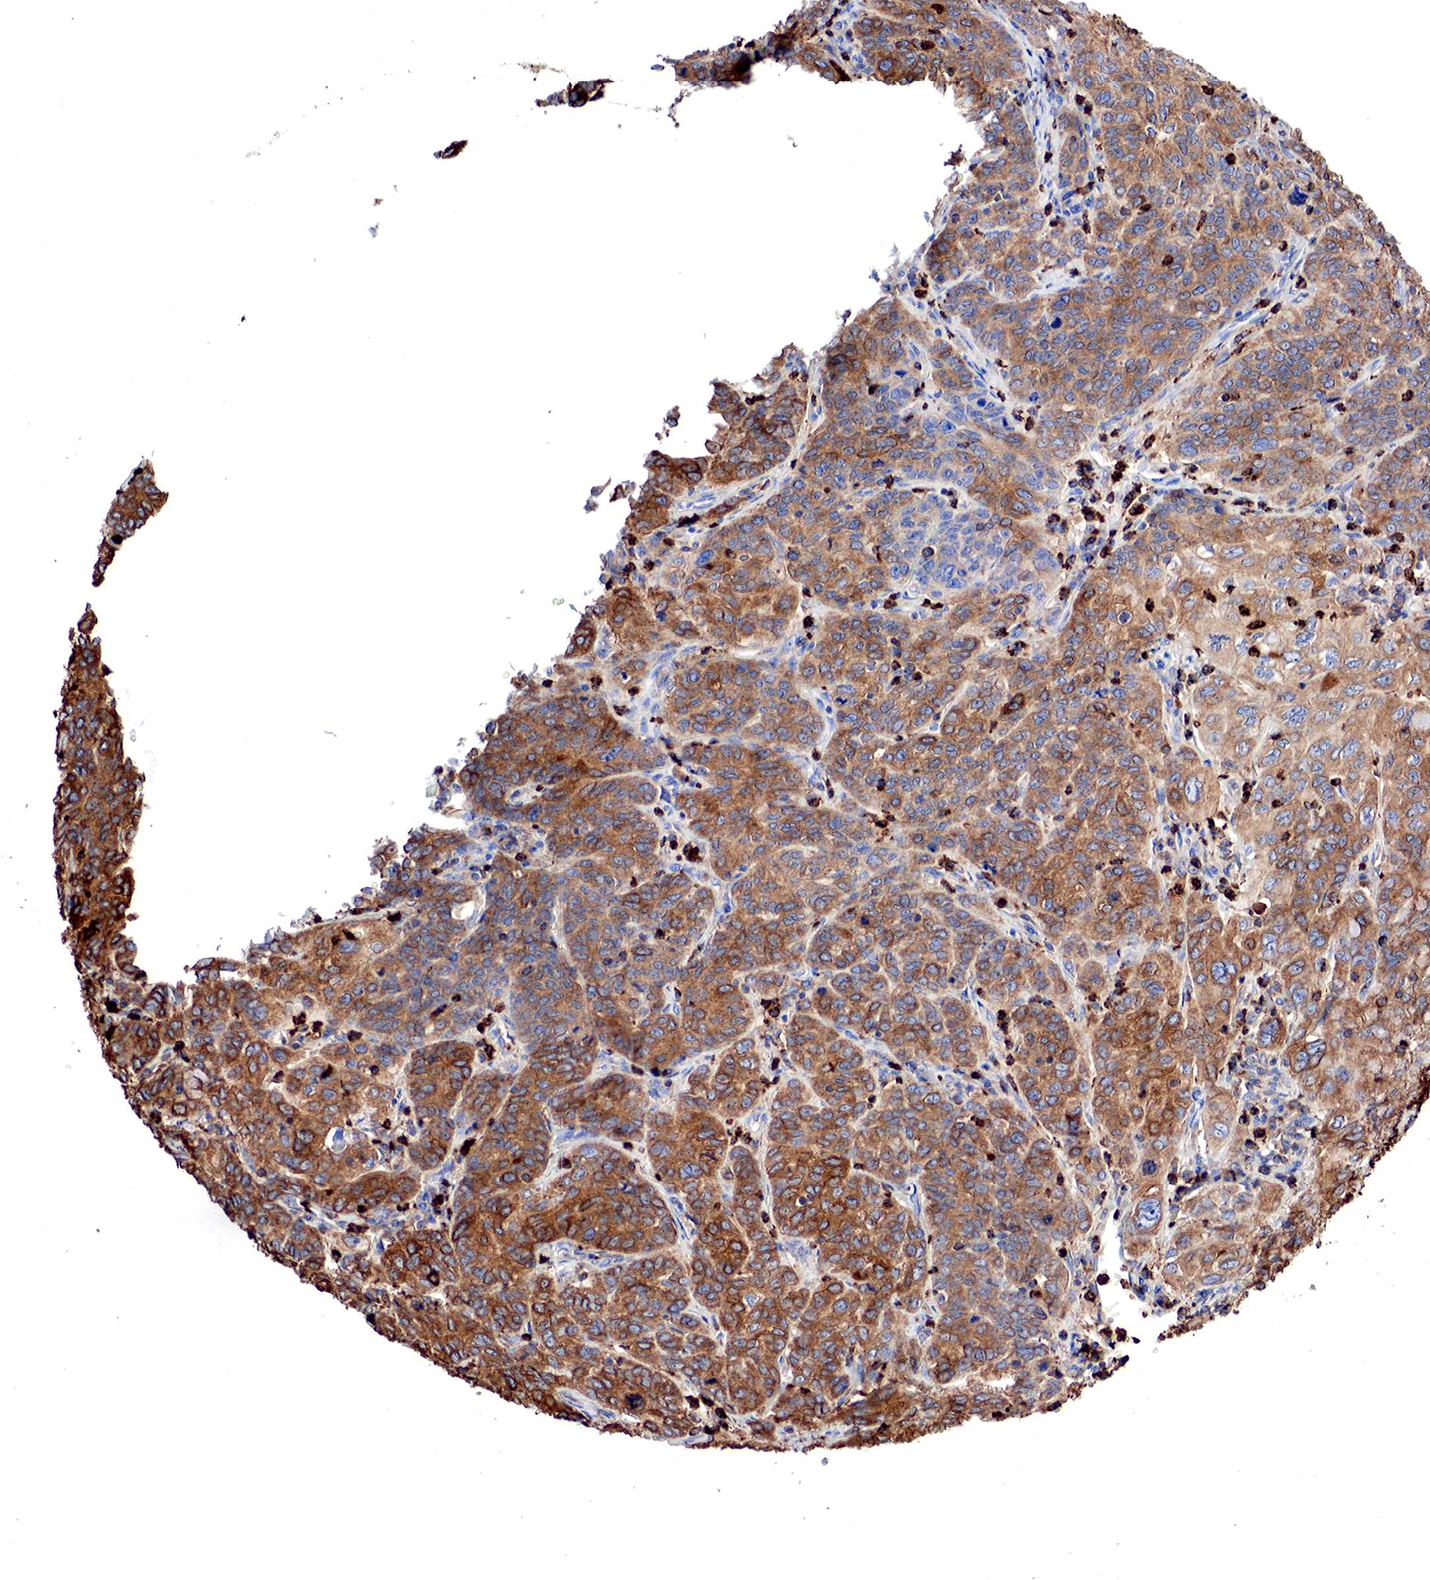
{"staining": {"intensity": "strong", "quantity": ">75%", "location": "cytoplasmic/membranous"}, "tissue": "cervical cancer", "cell_type": "Tumor cells", "image_type": "cancer", "snomed": [{"axis": "morphology", "description": "Squamous cell carcinoma, NOS"}, {"axis": "topography", "description": "Cervix"}], "caption": "A high-resolution histopathology image shows immunohistochemistry staining of cervical cancer (squamous cell carcinoma), which exhibits strong cytoplasmic/membranous staining in approximately >75% of tumor cells.", "gene": "G6PD", "patient": {"sex": "female", "age": 38}}